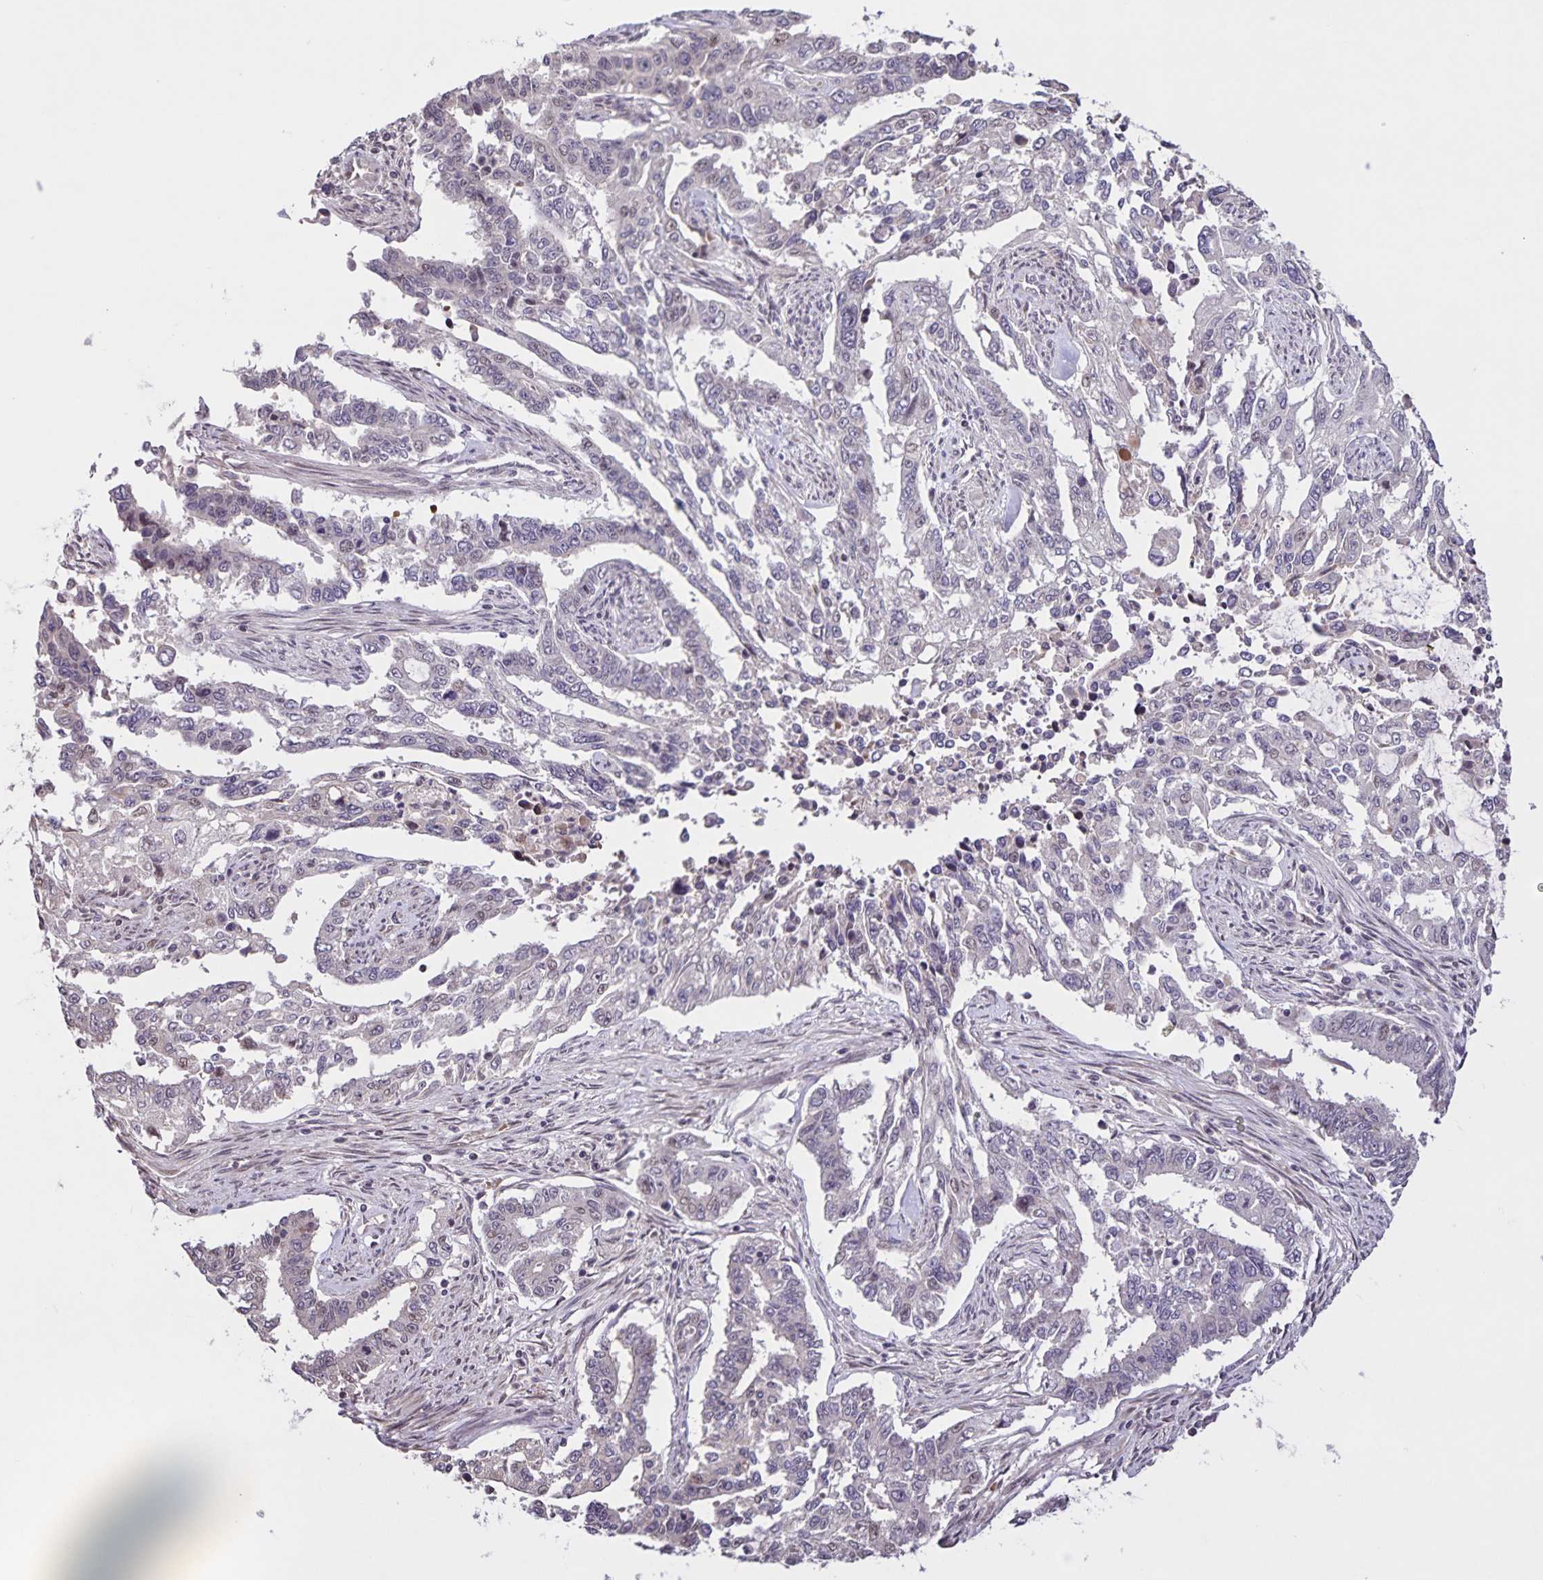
{"staining": {"intensity": "negative", "quantity": "none", "location": "none"}, "tissue": "endometrial cancer", "cell_type": "Tumor cells", "image_type": "cancer", "snomed": [{"axis": "morphology", "description": "Adenocarcinoma, NOS"}, {"axis": "topography", "description": "Uterus"}], "caption": "Immunohistochemistry of endometrial cancer (adenocarcinoma) displays no positivity in tumor cells.", "gene": "GDF2", "patient": {"sex": "female", "age": 59}}